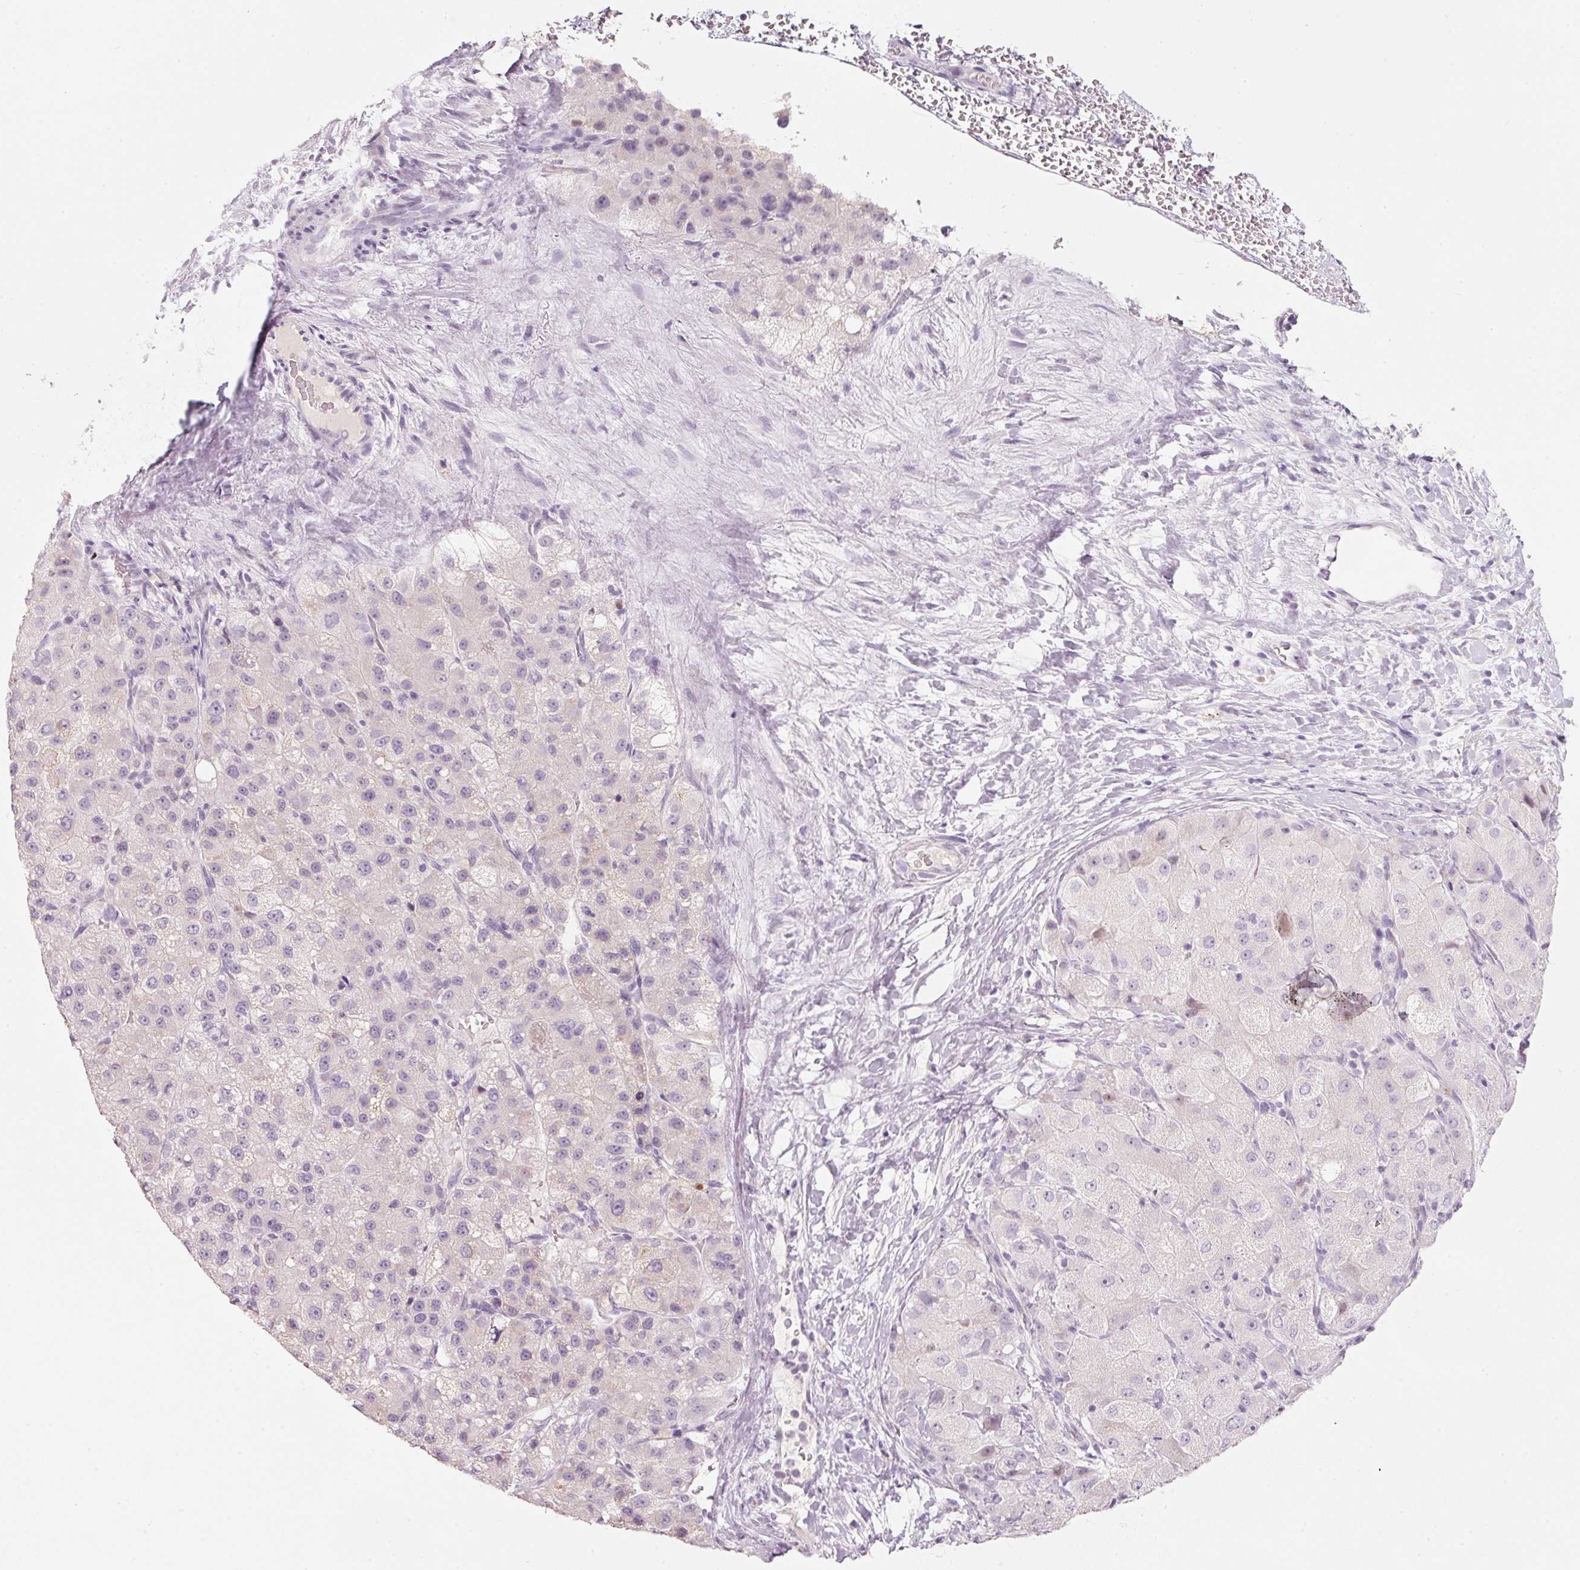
{"staining": {"intensity": "negative", "quantity": "none", "location": "none"}, "tissue": "liver cancer", "cell_type": "Tumor cells", "image_type": "cancer", "snomed": [{"axis": "morphology", "description": "Carcinoma, Hepatocellular, NOS"}, {"axis": "topography", "description": "Liver"}], "caption": "DAB (3,3'-diaminobenzidine) immunohistochemical staining of human liver cancer shows no significant staining in tumor cells.", "gene": "ENSG00000206549", "patient": {"sex": "male", "age": 80}}